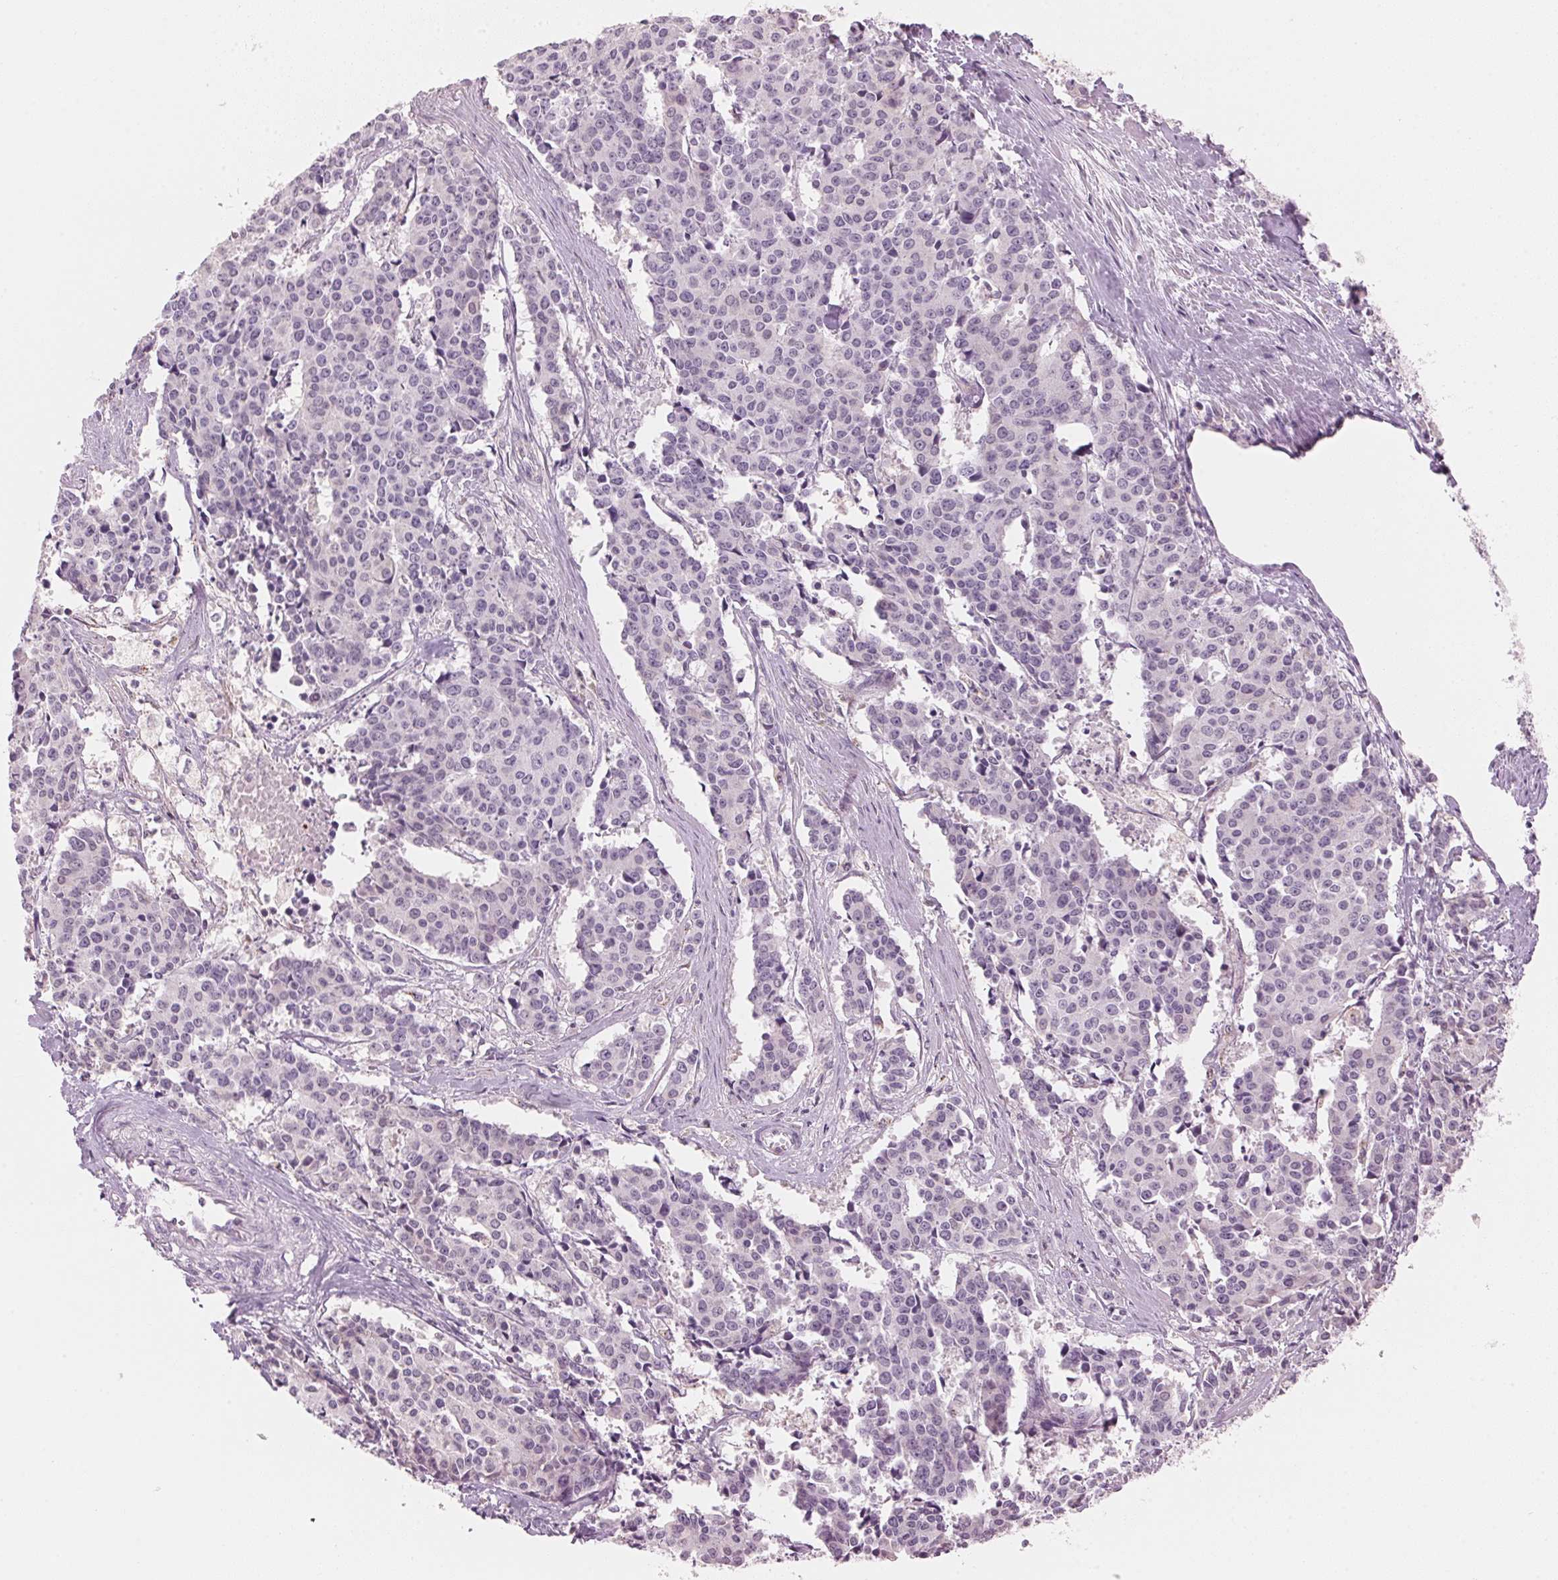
{"staining": {"intensity": "negative", "quantity": "none", "location": "none"}, "tissue": "cervical cancer", "cell_type": "Tumor cells", "image_type": "cancer", "snomed": [{"axis": "morphology", "description": "Squamous cell carcinoma, NOS"}, {"axis": "topography", "description": "Cervix"}], "caption": "Human squamous cell carcinoma (cervical) stained for a protein using immunohistochemistry shows no expression in tumor cells.", "gene": "HOXB13", "patient": {"sex": "female", "age": 28}}